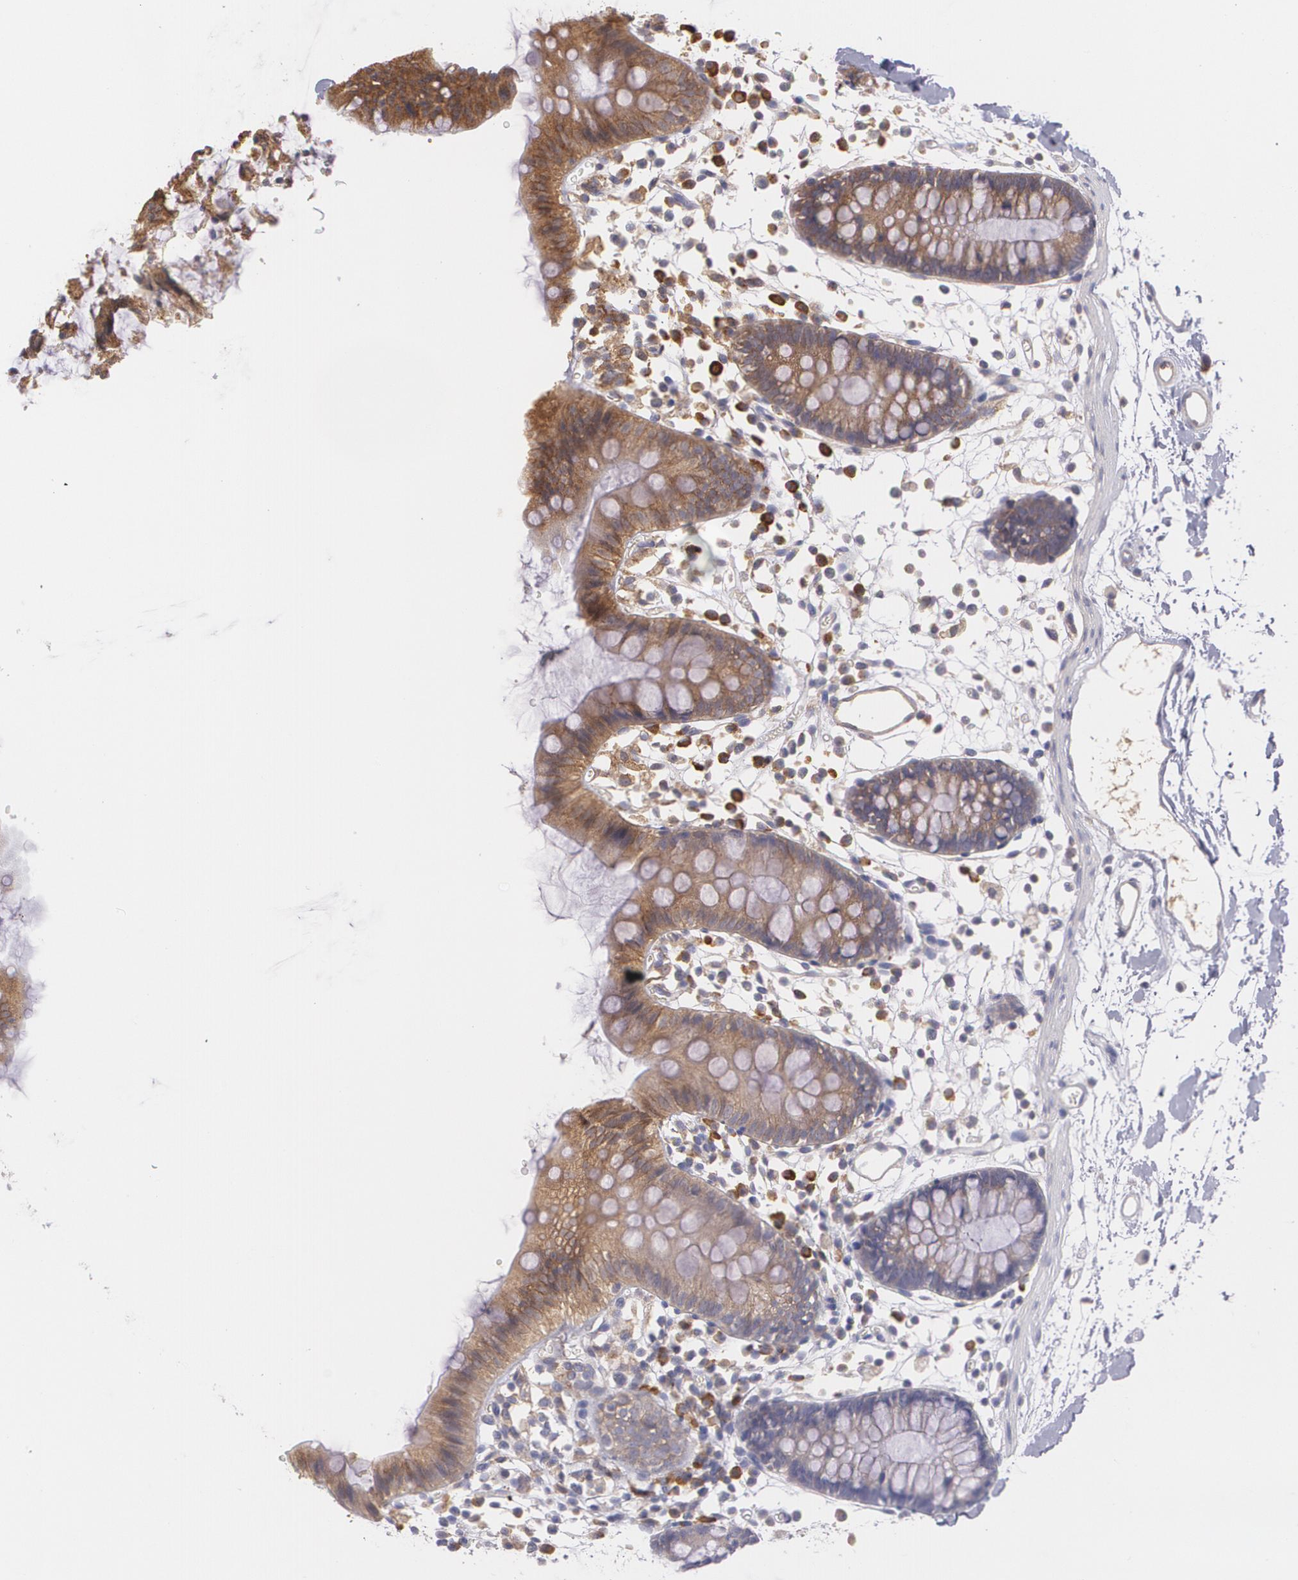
{"staining": {"intensity": "moderate", "quantity": ">75%", "location": "cytoplasmic/membranous"}, "tissue": "colon", "cell_type": "Endothelial cells", "image_type": "normal", "snomed": [{"axis": "morphology", "description": "Normal tissue, NOS"}, {"axis": "topography", "description": "Colon"}], "caption": "Moderate cytoplasmic/membranous staining for a protein is appreciated in about >75% of endothelial cells of normal colon using IHC.", "gene": "ECE1", "patient": {"sex": "male", "age": 14}}